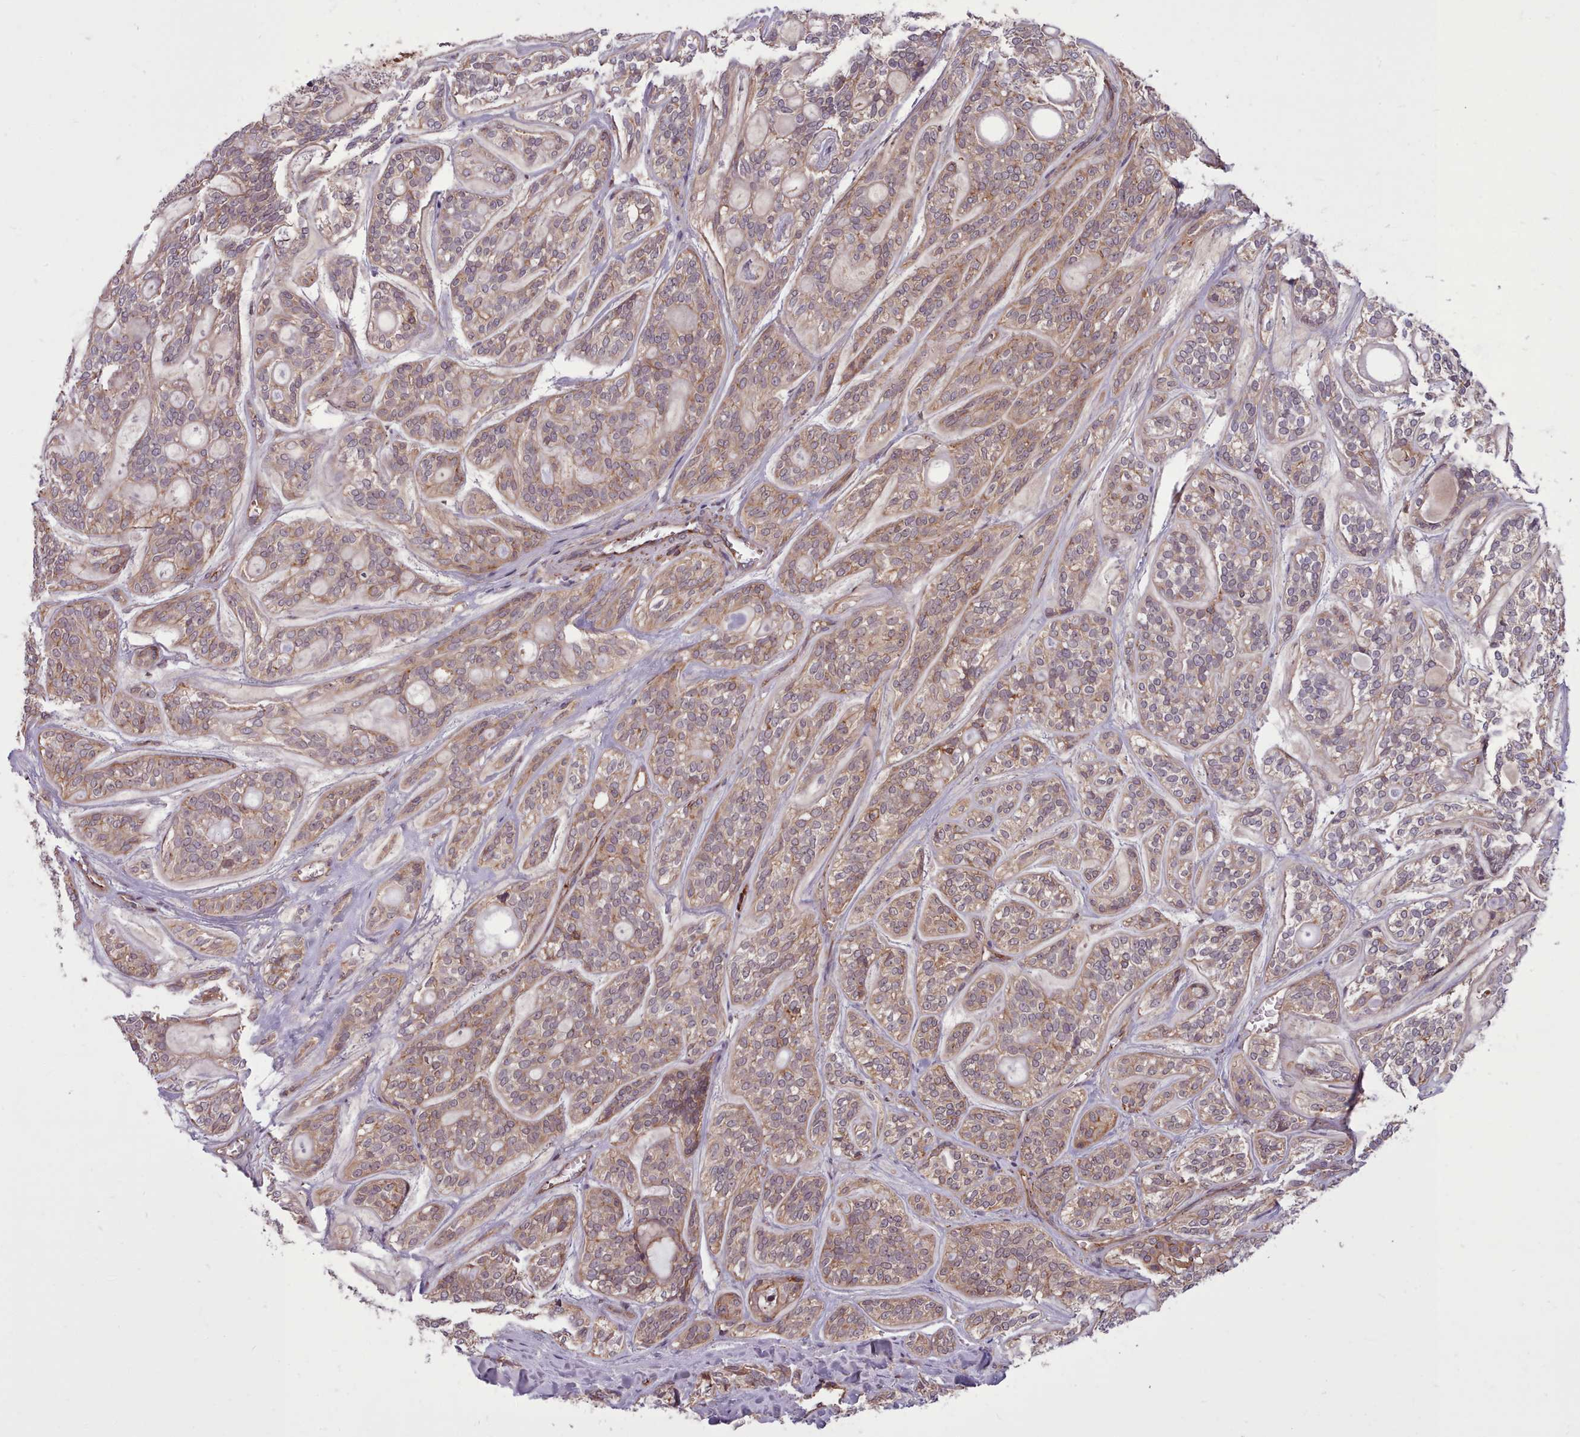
{"staining": {"intensity": "moderate", "quantity": ">75%", "location": "cytoplasmic/membranous"}, "tissue": "head and neck cancer", "cell_type": "Tumor cells", "image_type": "cancer", "snomed": [{"axis": "morphology", "description": "Adenocarcinoma, NOS"}, {"axis": "topography", "description": "Head-Neck"}], "caption": "Protein staining exhibits moderate cytoplasmic/membranous expression in approximately >75% of tumor cells in head and neck cancer (adenocarcinoma).", "gene": "STUB1", "patient": {"sex": "male", "age": 66}}